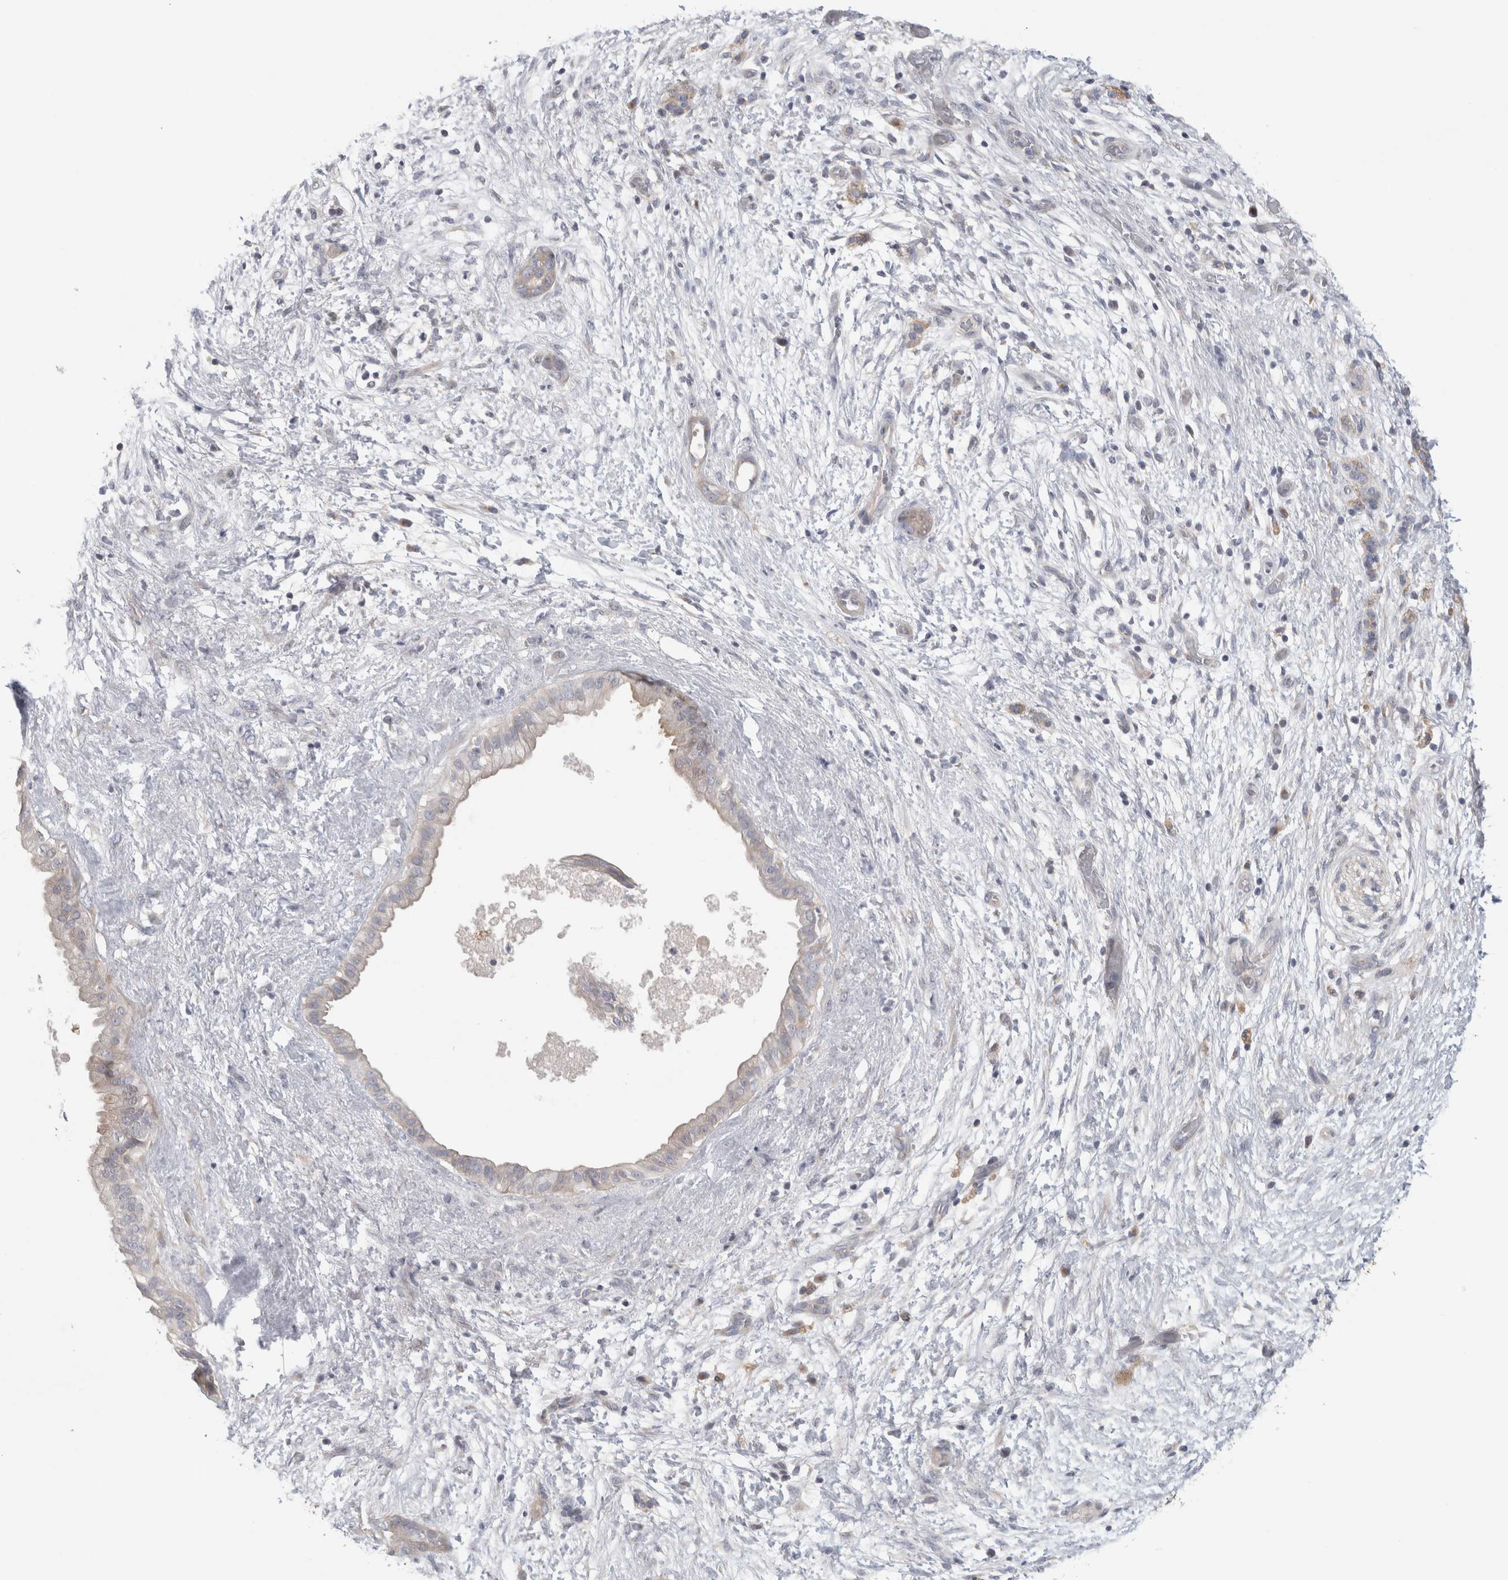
{"staining": {"intensity": "weak", "quantity": "<25%", "location": "cytoplasmic/membranous"}, "tissue": "pancreatic cancer", "cell_type": "Tumor cells", "image_type": "cancer", "snomed": [{"axis": "morphology", "description": "Adenocarcinoma, NOS"}, {"axis": "topography", "description": "Pancreas"}], "caption": "Tumor cells show no significant protein expression in pancreatic cancer (adenocarcinoma). (DAB immunohistochemistry visualized using brightfield microscopy, high magnification).", "gene": "SYTL5", "patient": {"sex": "female", "age": 78}}